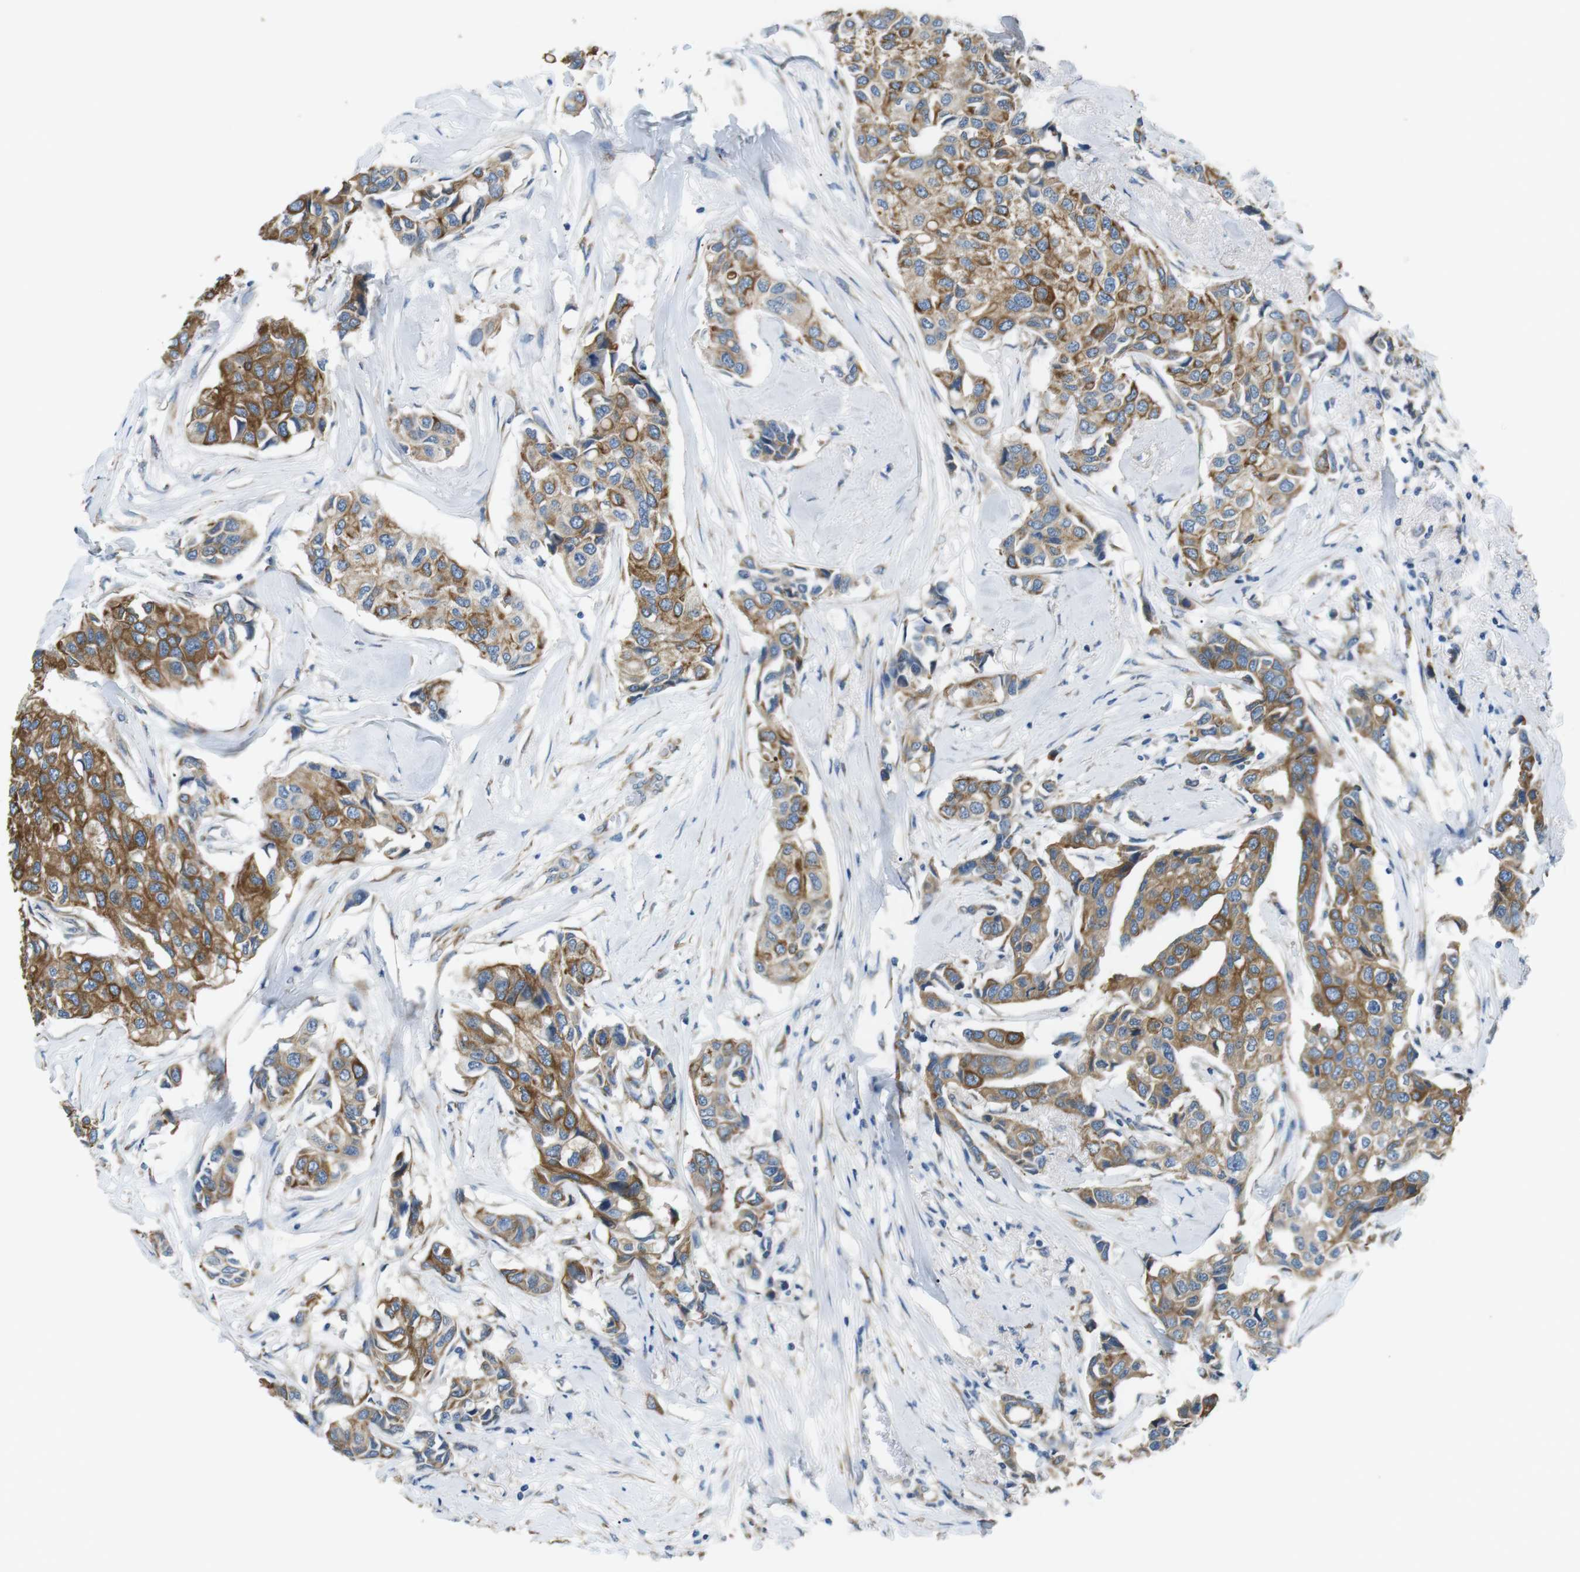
{"staining": {"intensity": "moderate", "quantity": ">75%", "location": "cytoplasmic/membranous"}, "tissue": "breast cancer", "cell_type": "Tumor cells", "image_type": "cancer", "snomed": [{"axis": "morphology", "description": "Duct carcinoma"}, {"axis": "topography", "description": "Breast"}], "caption": "The immunohistochemical stain shows moderate cytoplasmic/membranous expression in tumor cells of breast cancer (infiltrating ductal carcinoma) tissue. (DAB IHC, brown staining for protein, blue staining for nuclei).", "gene": "UNC5CL", "patient": {"sex": "female", "age": 80}}